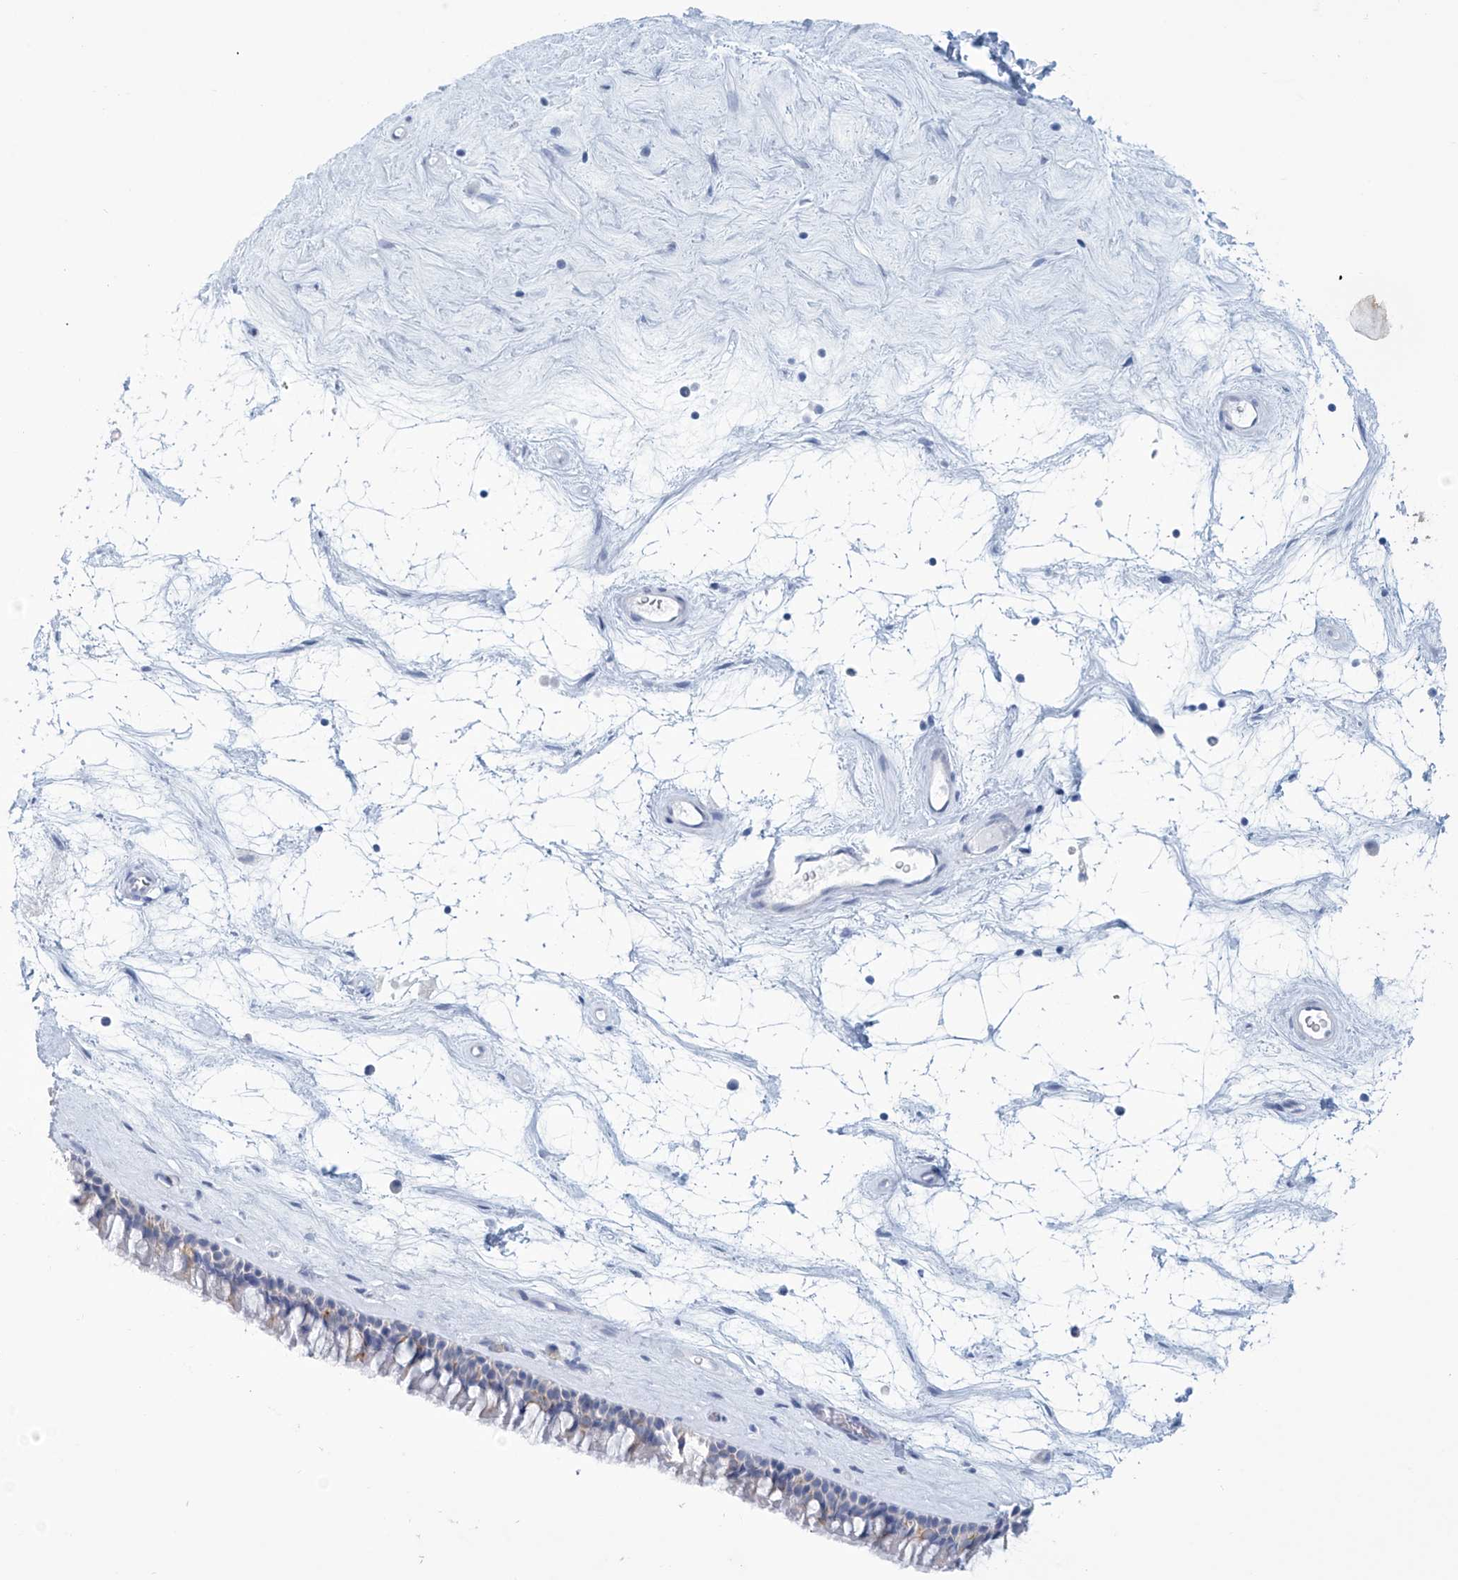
{"staining": {"intensity": "weak", "quantity": "<25%", "location": "cytoplasmic/membranous"}, "tissue": "nasopharynx", "cell_type": "Respiratory epithelial cells", "image_type": "normal", "snomed": [{"axis": "morphology", "description": "Normal tissue, NOS"}, {"axis": "topography", "description": "Nasopharynx"}], "caption": "High power microscopy histopathology image of an immunohistochemistry (IHC) photomicrograph of unremarkable nasopharynx, revealing no significant expression in respiratory epithelial cells. (Brightfield microscopy of DAB (3,3'-diaminobenzidine) immunohistochemistry (IHC) at high magnification).", "gene": "DSP", "patient": {"sex": "male", "age": 64}}